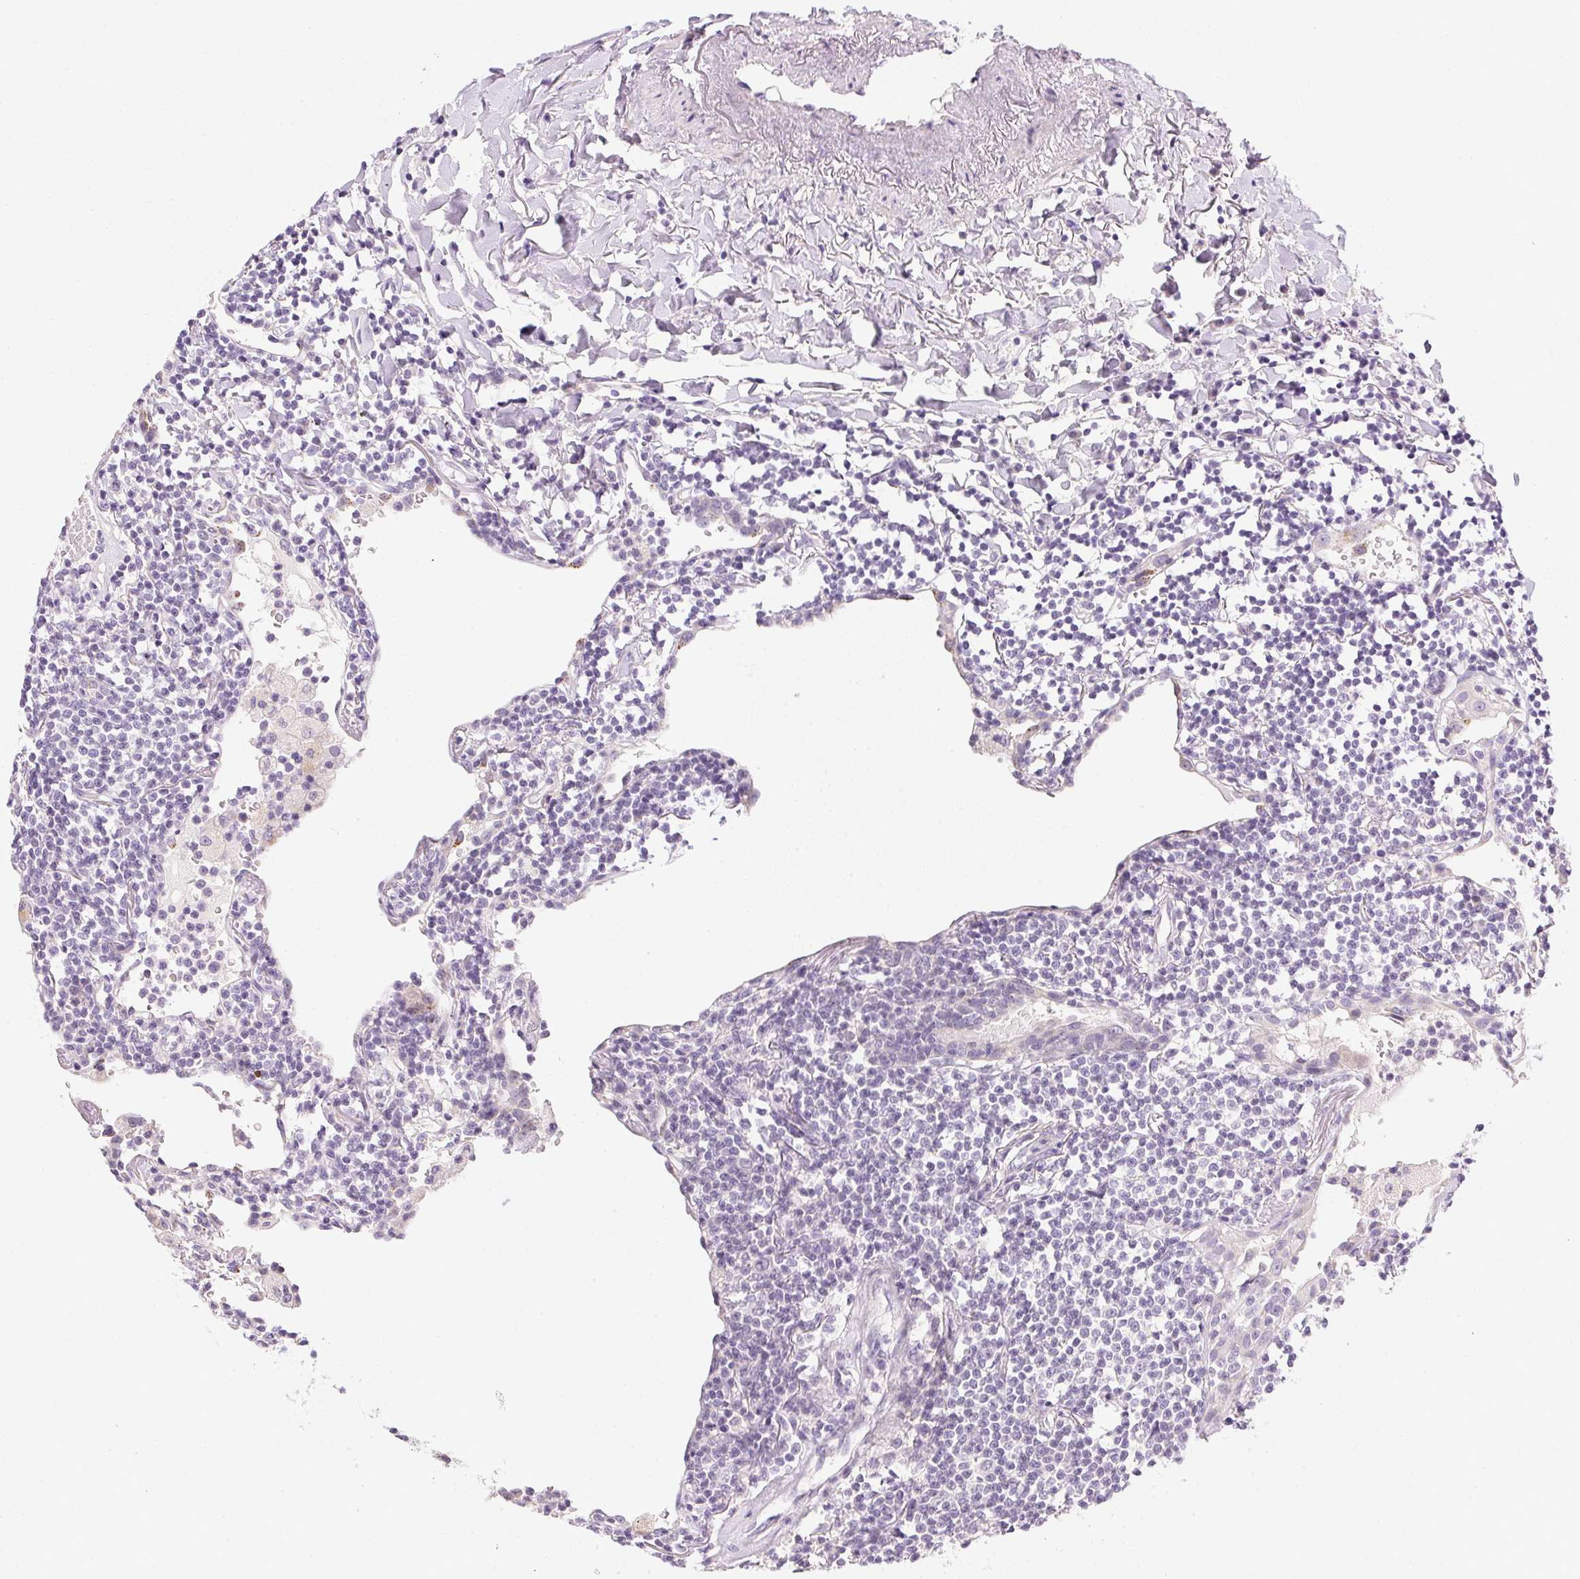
{"staining": {"intensity": "negative", "quantity": "none", "location": "none"}, "tissue": "lymphoma", "cell_type": "Tumor cells", "image_type": "cancer", "snomed": [{"axis": "morphology", "description": "Malignant lymphoma, non-Hodgkin's type, Low grade"}, {"axis": "topography", "description": "Lung"}], "caption": "High power microscopy image of an immunohistochemistry (IHC) histopathology image of malignant lymphoma, non-Hodgkin's type (low-grade), revealing no significant expression in tumor cells.", "gene": "GSDMC", "patient": {"sex": "female", "age": 71}}